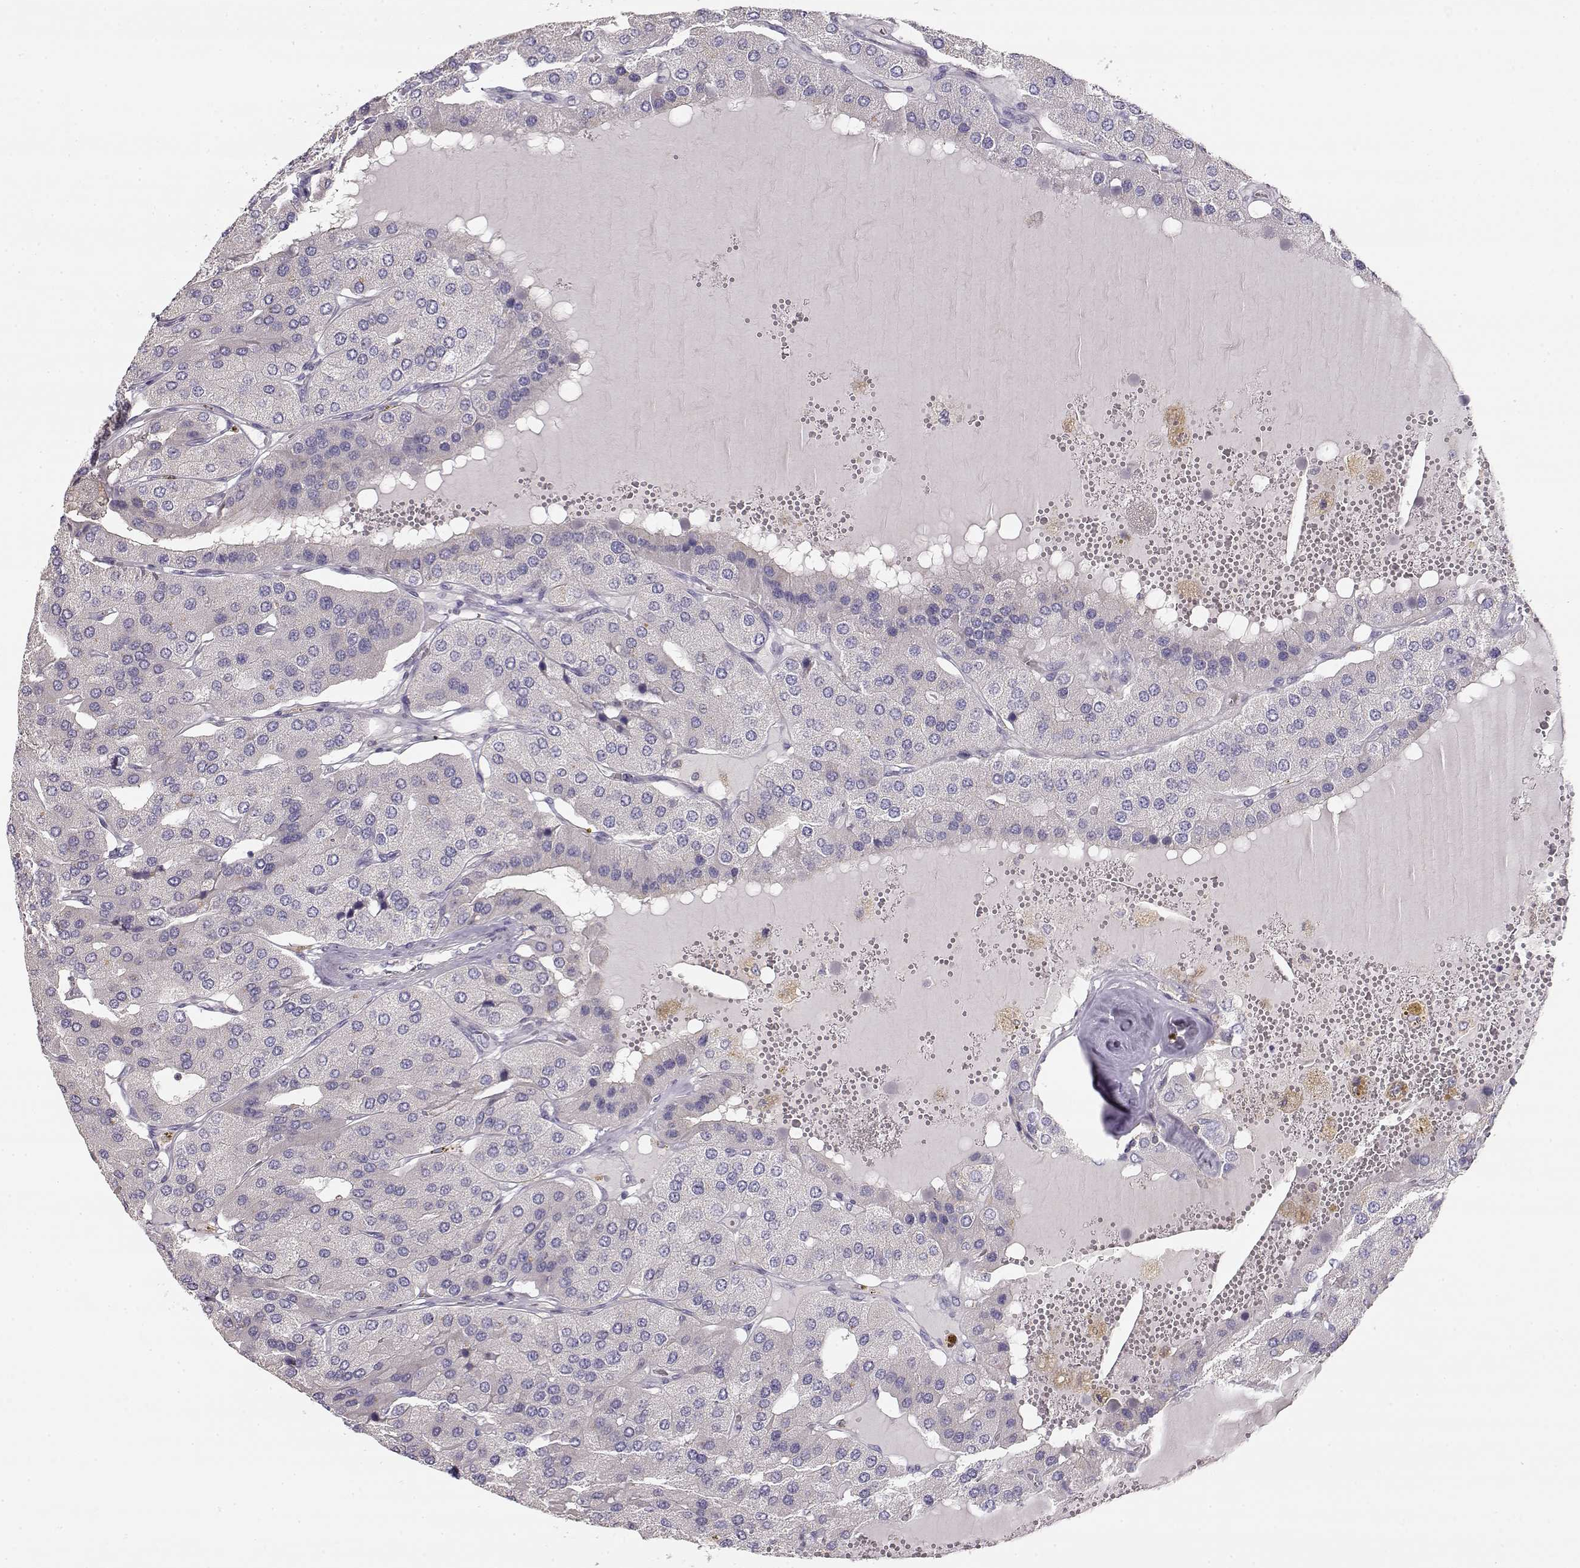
{"staining": {"intensity": "negative", "quantity": "none", "location": "none"}, "tissue": "parathyroid gland", "cell_type": "Glandular cells", "image_type": "normal", "snomed": [{"axis": "morphology", "description": "Normal tissue, NOS"}, {"axis": "morphology", "description": "Adenoma, NOS"}, {"axis": "topography", "description": "Parathyroid gland"}], "caption": "The photomicrograph displays no significant positivity in glandular cells of parathyroid gland. (IHC, brightfield microscopy, high magnification).", "gene": "VAV1", "patient": {"sex": "female", "age": 86}}